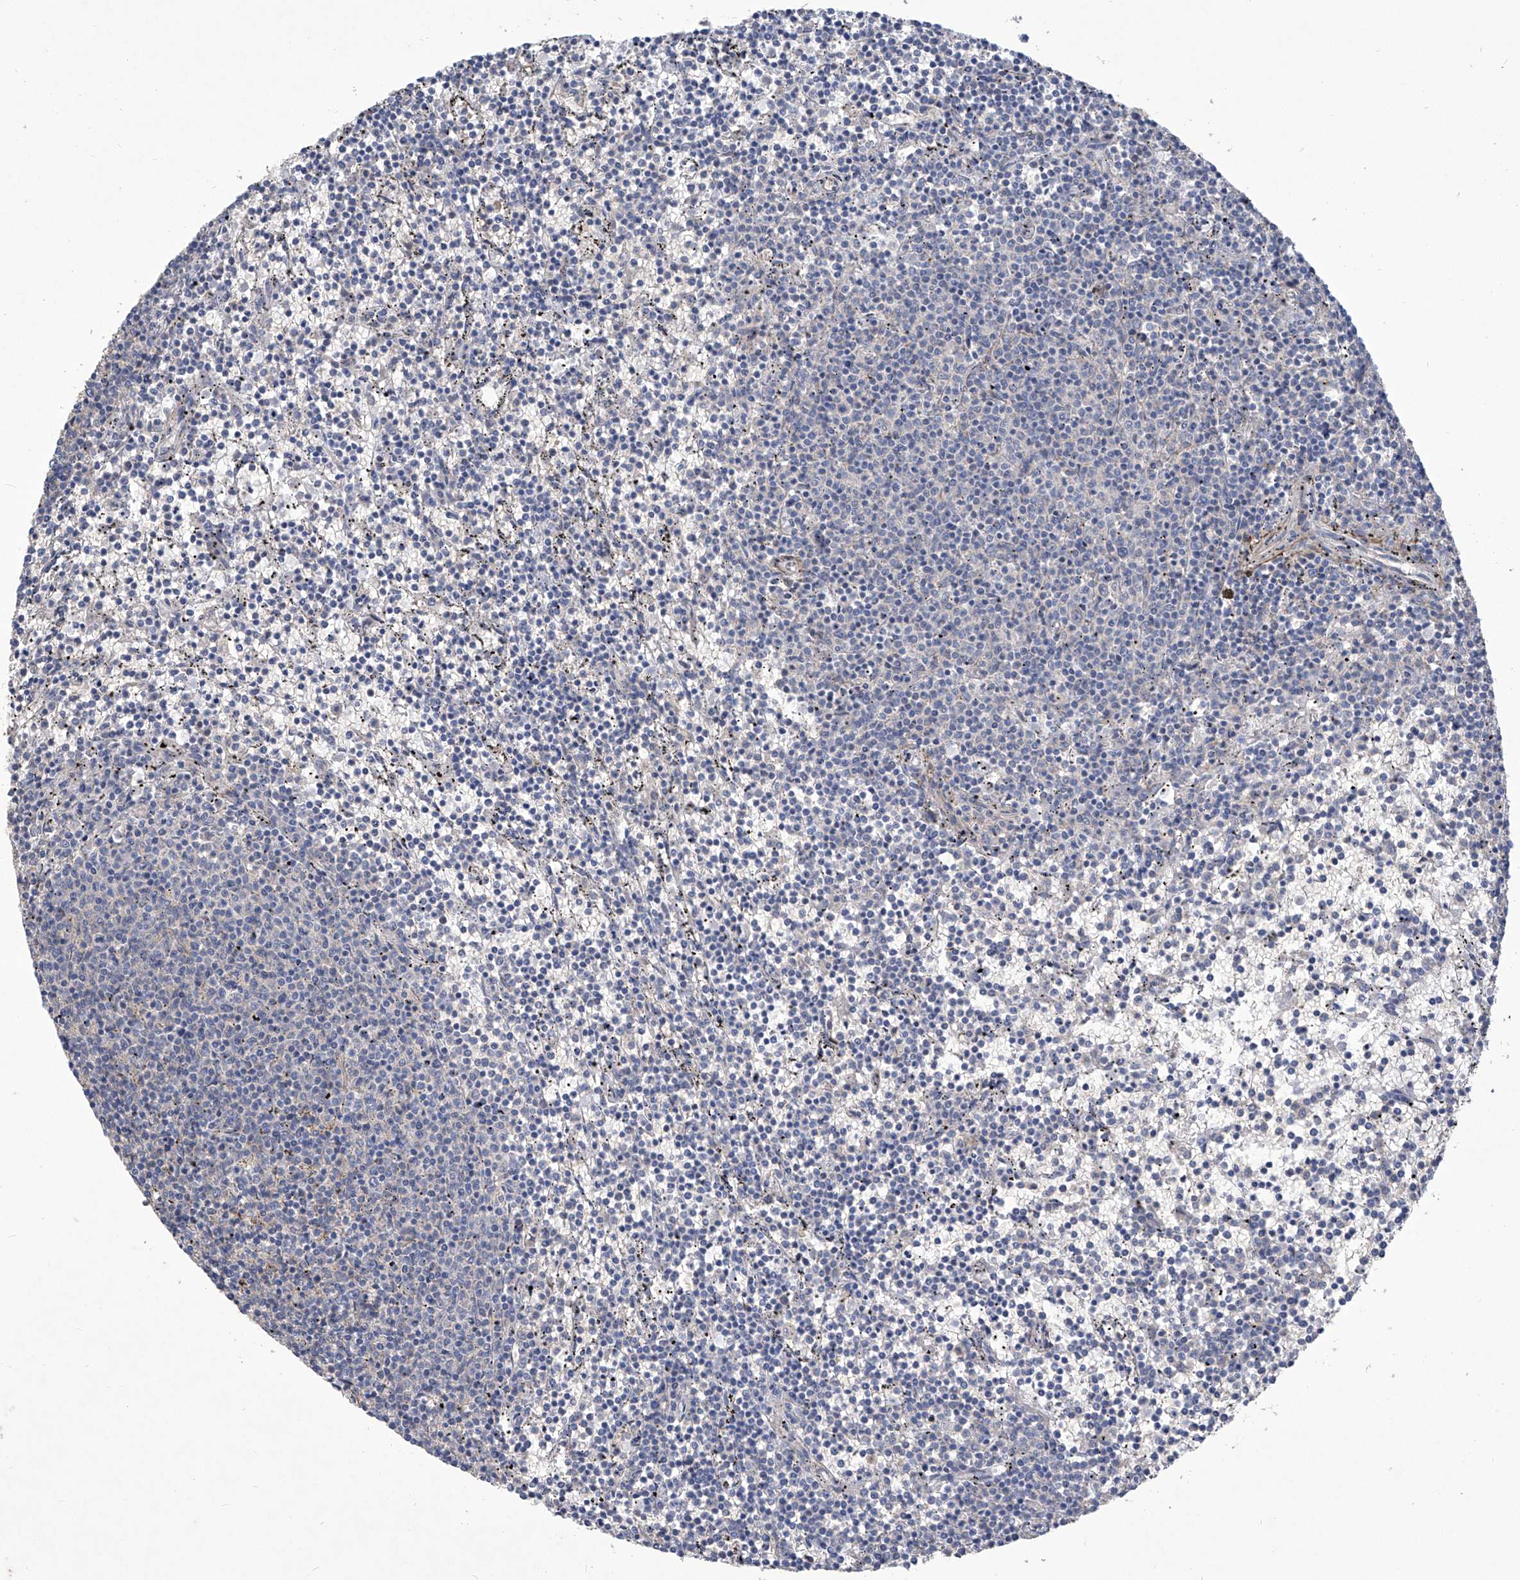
{"staining": {"intensity": "negative", "quantity": "none", "location": "none"}, "tissue": "lymphoma", "cell_type": "Tumor cells", "image_type": "cancer", "snomed": [{"axis": "morphology", "description": "Malignant lymphoma, non-Hodgkin's type, Low grade"}, {"axis": "topography", "description": "Spleen"}], "caption": "Tumor cells are negative for brown protein staining in lymphoma.", "gene": "TXNIP", "patient": {"sex": "female", "age": 50}}